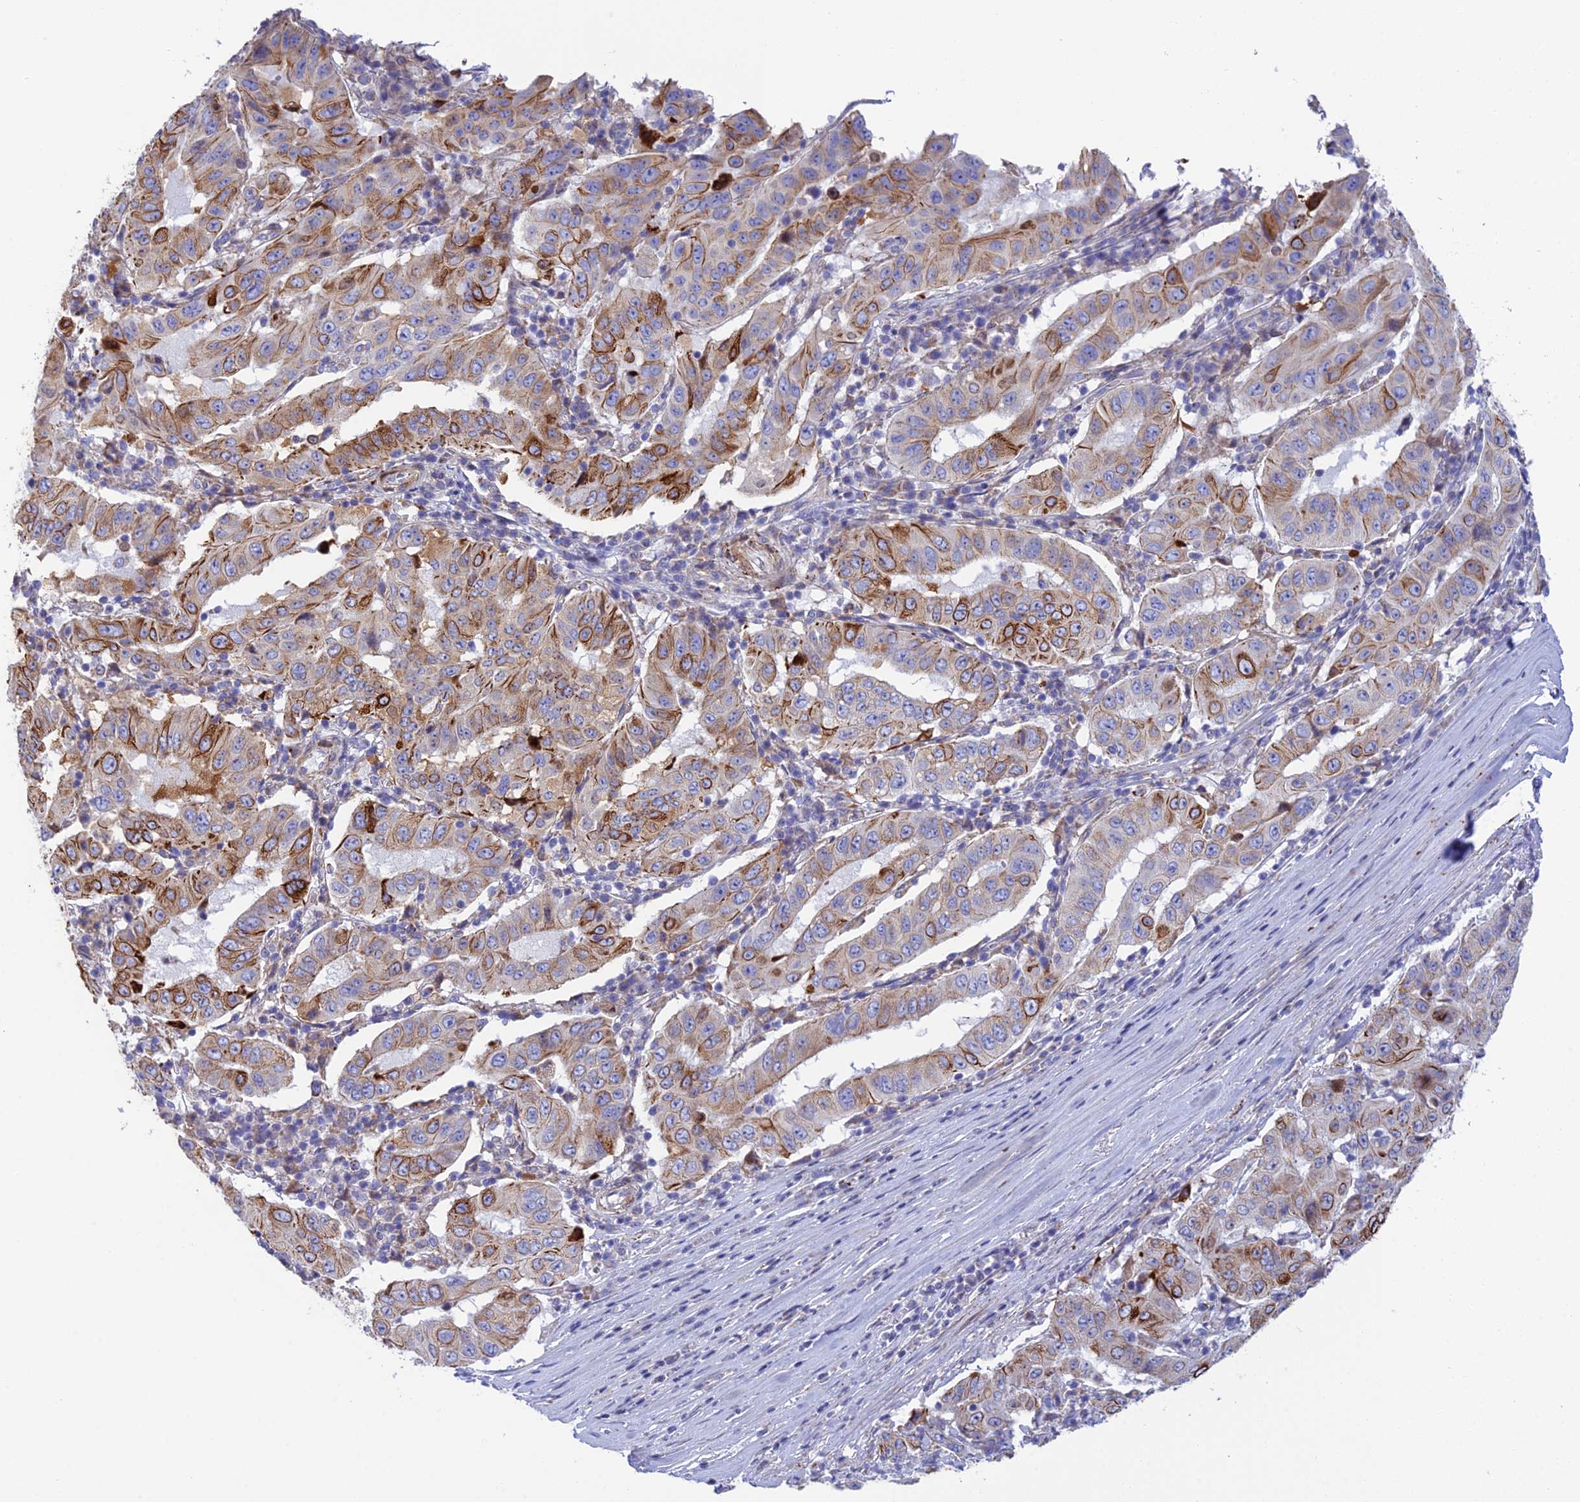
{"staining": {"intensity": "strong", "quantity": "25%-75%", "location": "cytoplasmic/membranous"}, "tissue": "pancreatic cancer", "cell_type": "Tumor cells", "image_type": "cancer", "snomed": [{"axis": "morphology", "description": "Adenocarcinoma, NOS"}, {"axis": "topography", "description": "Pancreas"}], "caption": "The micrograph displays a brown stain indicating the presence of a protein in the cytoplasmic/membranous of tumor cells in adenocarcinoma (pancreatic). The protein of interest is shown in brown color, while the nuclei are stained blue.", "gene": "CSPG4", "patient": {"sex": "male", "age": 63}}